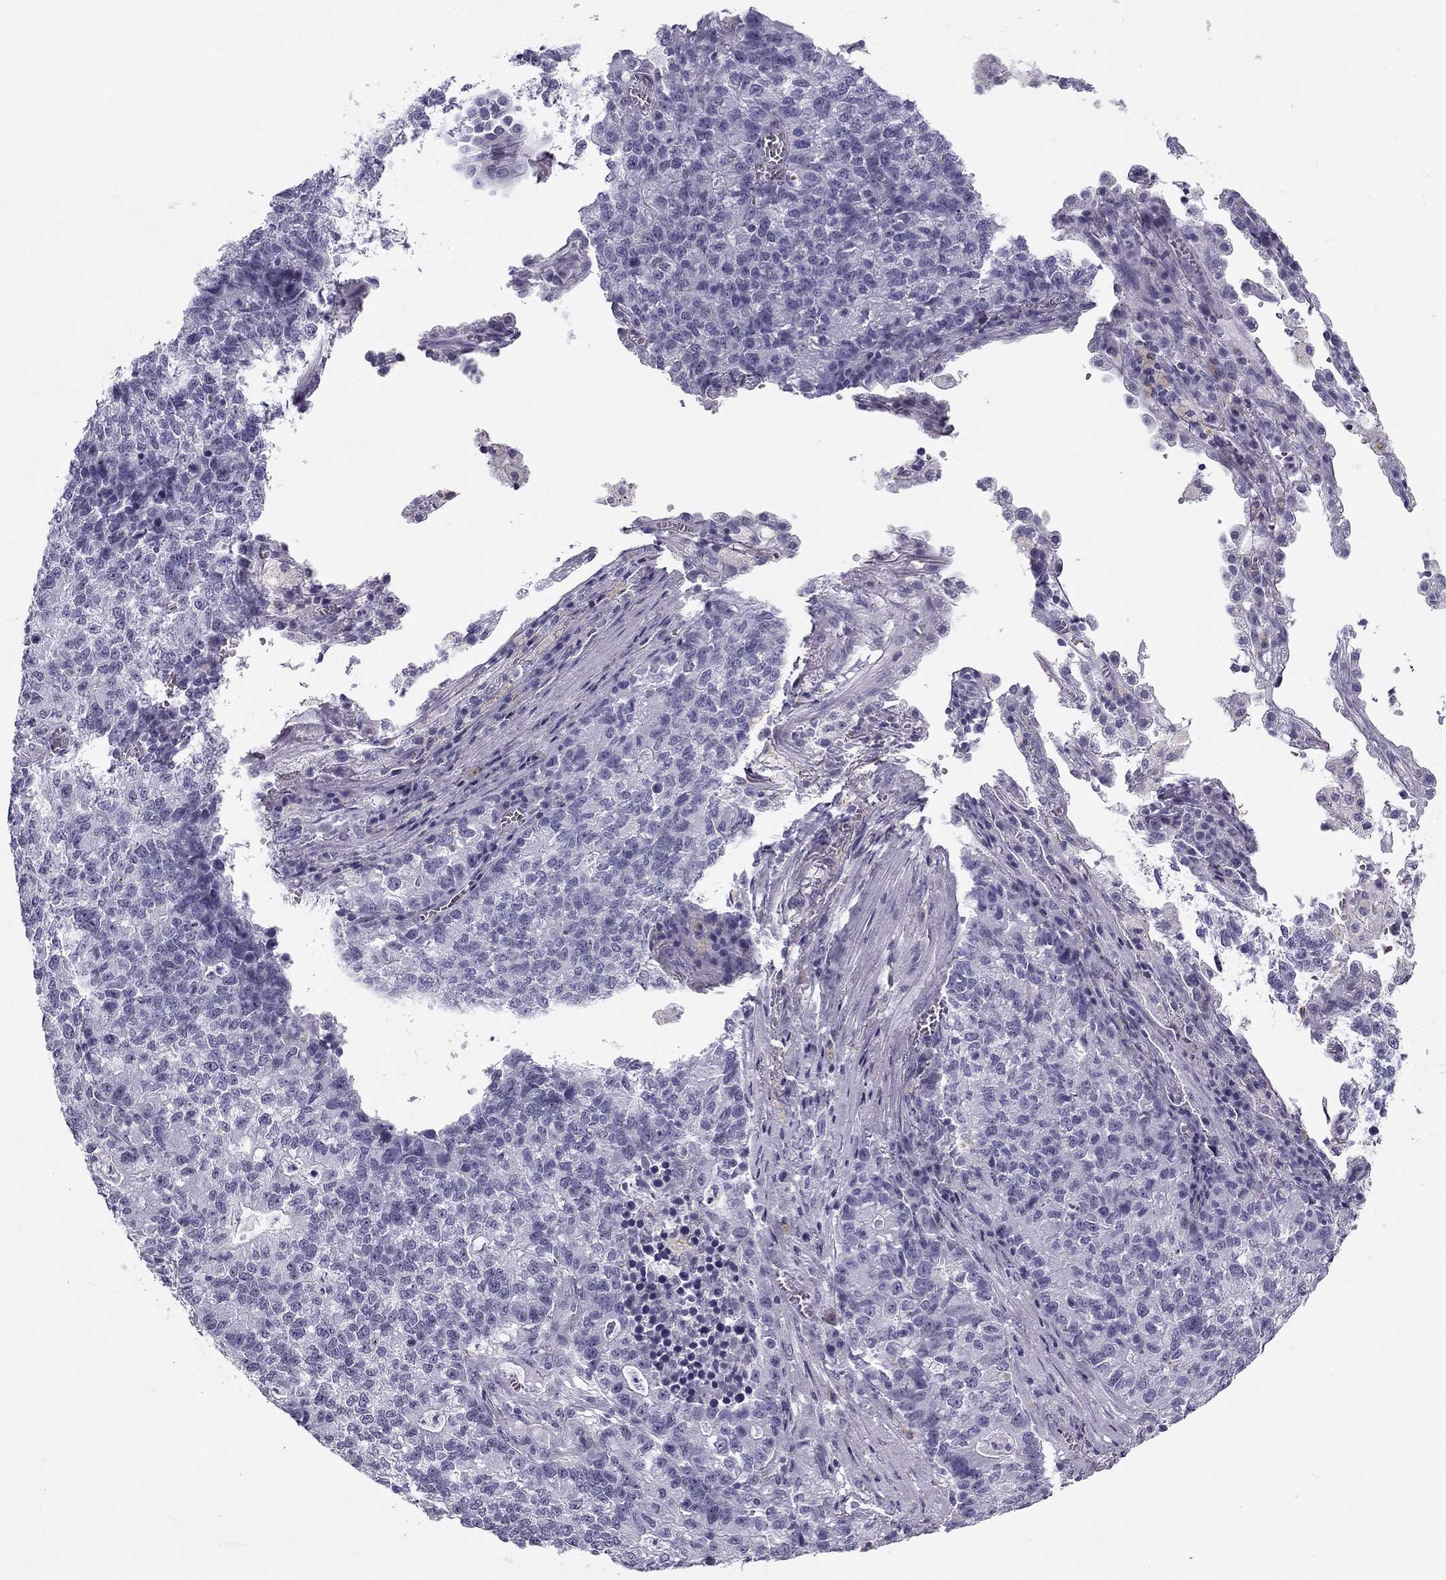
{"staining": {"intensity": "negative", "quantity": "none", "location": "none"}, "tissue": "lung cancer", "cell_type": "Tumor cells", "image_type": "cancer", "snomed": [{"axis": "morphology", "description": "Adenocarcinoma, NOS"}, {"axis": "topography", "description": "Lung"}], "caption": "Immunohistochemistry (IHC) micrograph of lung adenocarcinoma stained for a protein (brown), which demonstrates no positivity in tumor cells. (DAB (3,3'-diaminobenzidine) immunohistochemistry, high magnification).", "gene": "MC5R", "patient": {"sex": "male", "age": 57}}